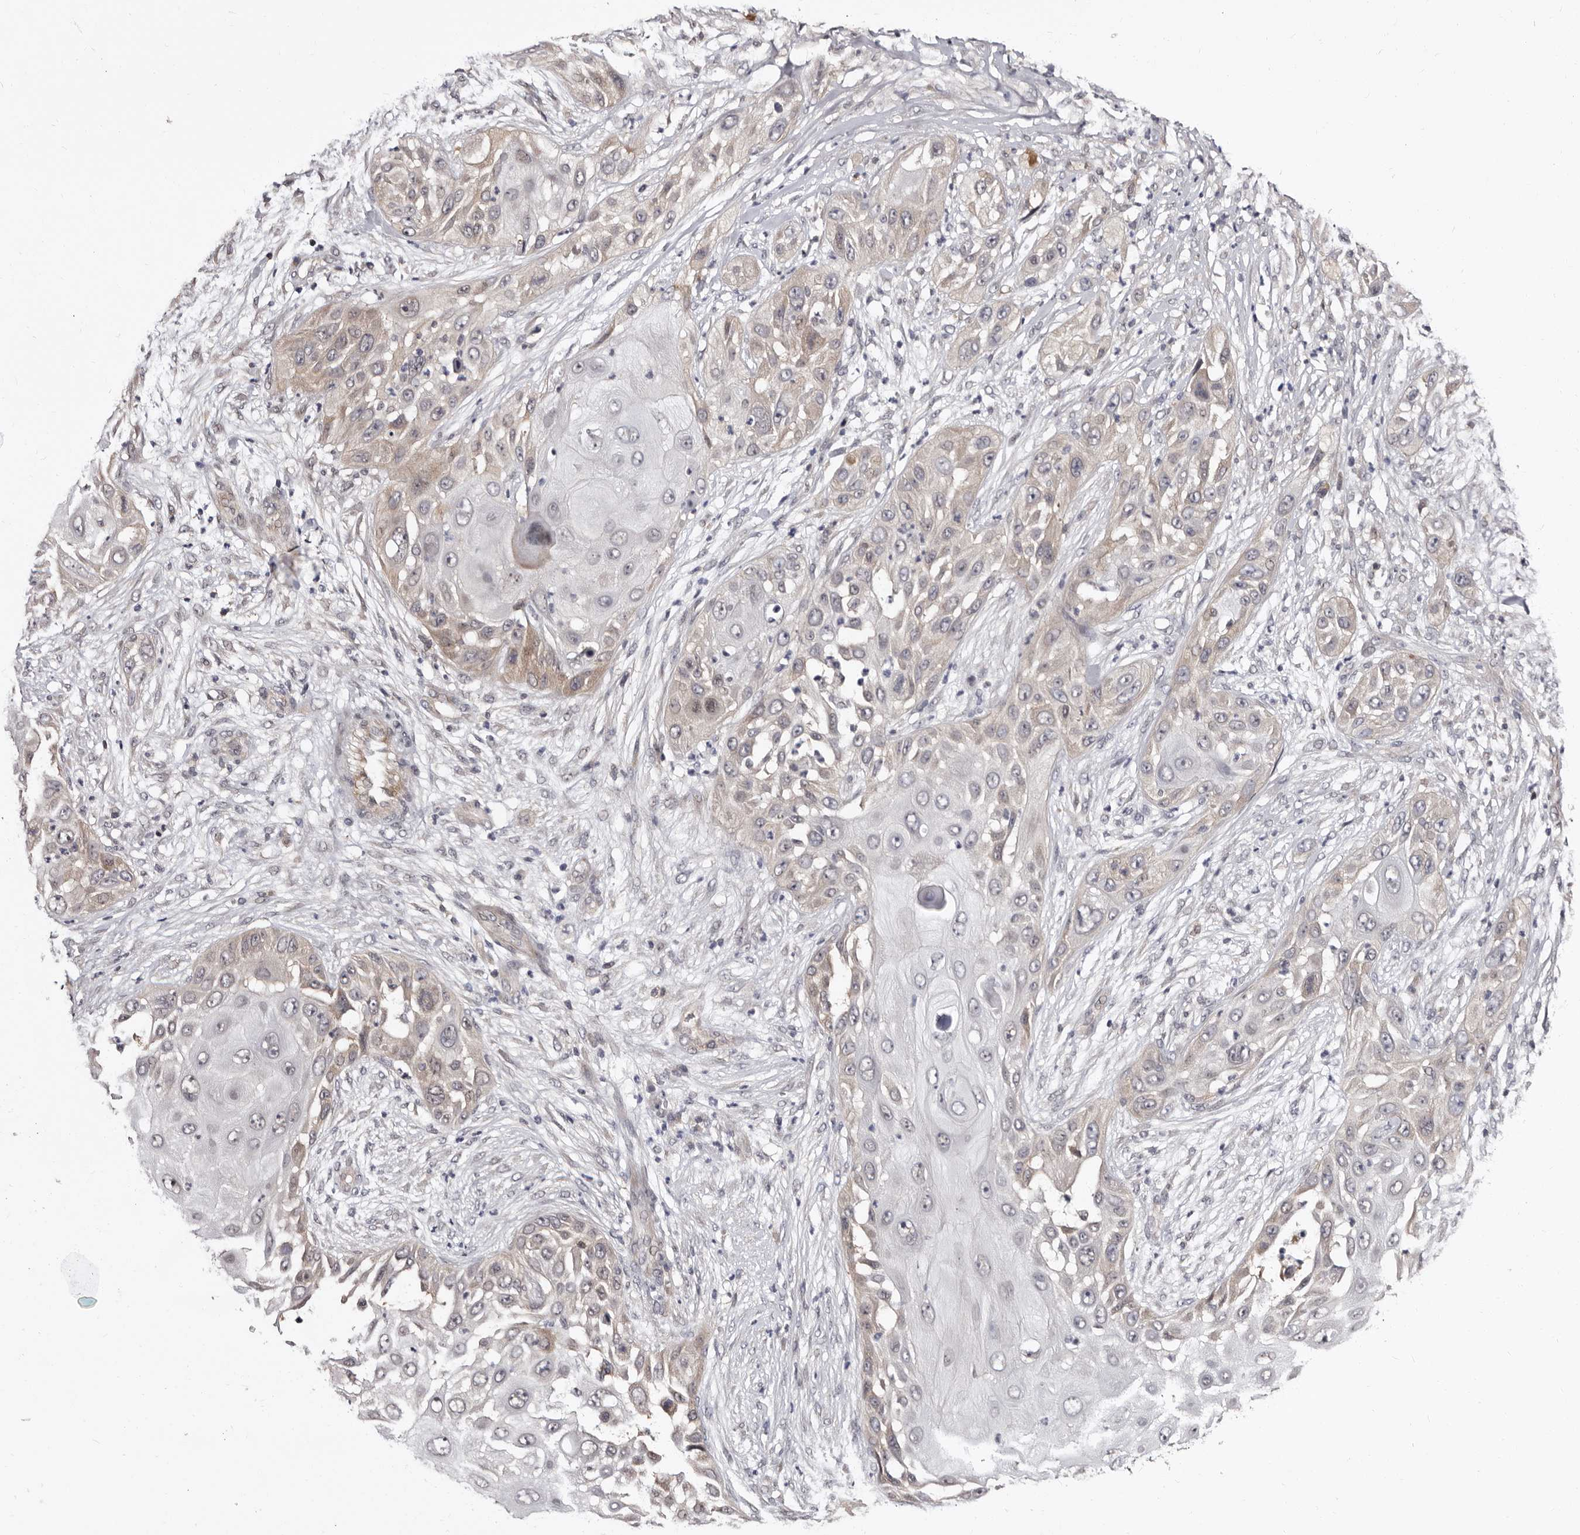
{"staining": {"intensity": "weak", "quantity": "25%-75%", "location": "cytoplasmic/membranous"}, "tissue": "skin cancer", "cell_type": "Tumor cells", "image_type": "cancer", "snomed": [{"axis": "morphology", "description": "Squamous cell carcinoma, NOS"}, {"axis": "topography", "description": "Skin"}], "caption": "Protein staining of squamous cell carcinoma (skin) tissue reveals weak cytoplasmic/membranous staining in about 25%-75% of tumor cells. The protein is stained brown, and the nuclei are stained in blue (DAB (3,3'-diaminobenzidine) IHC with brightfield microscopy, high magnification).", "gene": "PHF20L1", "patient": {"sex": "female", "age": 44}}